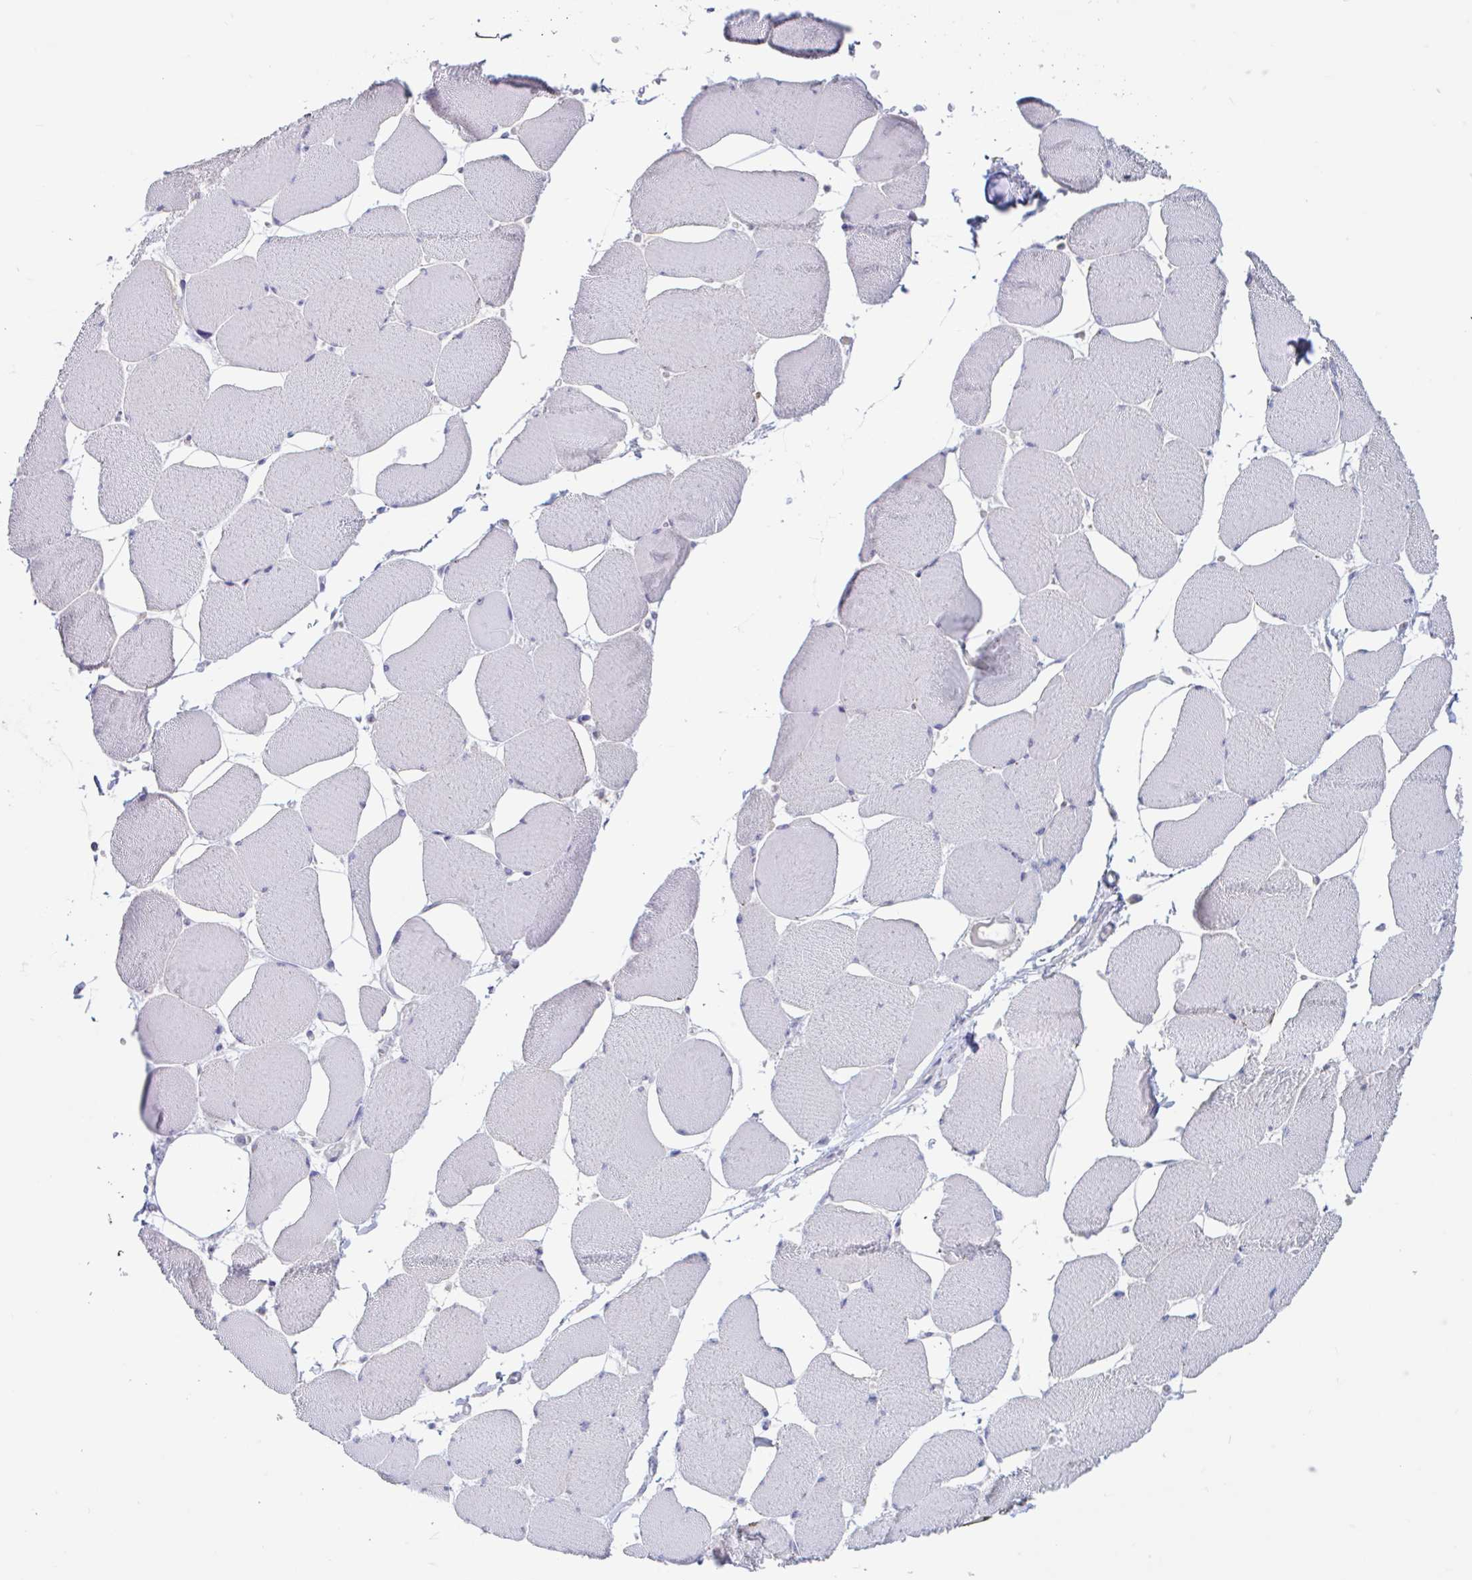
{"staining": {"intensity": "negative", "quantity": "none", "location": "none"}, "tissue": "skeletal muscle", "cell_type": "Myocytes", "image_type": "normal", "snomed": [{"axis": "morphology", "description": "Normal tissue, NOS"}, {"axis": "topography", "description": "Skeletal muscle"}], "caption": "This micrograph is of unremarkable skeletal muscle stained with IHC to label a protein in brown with the nuclei are counter-stained blue. There is no expression in myocytes.", "gene": "UNKL", "patient": {"sex": "female", "age": 75}}